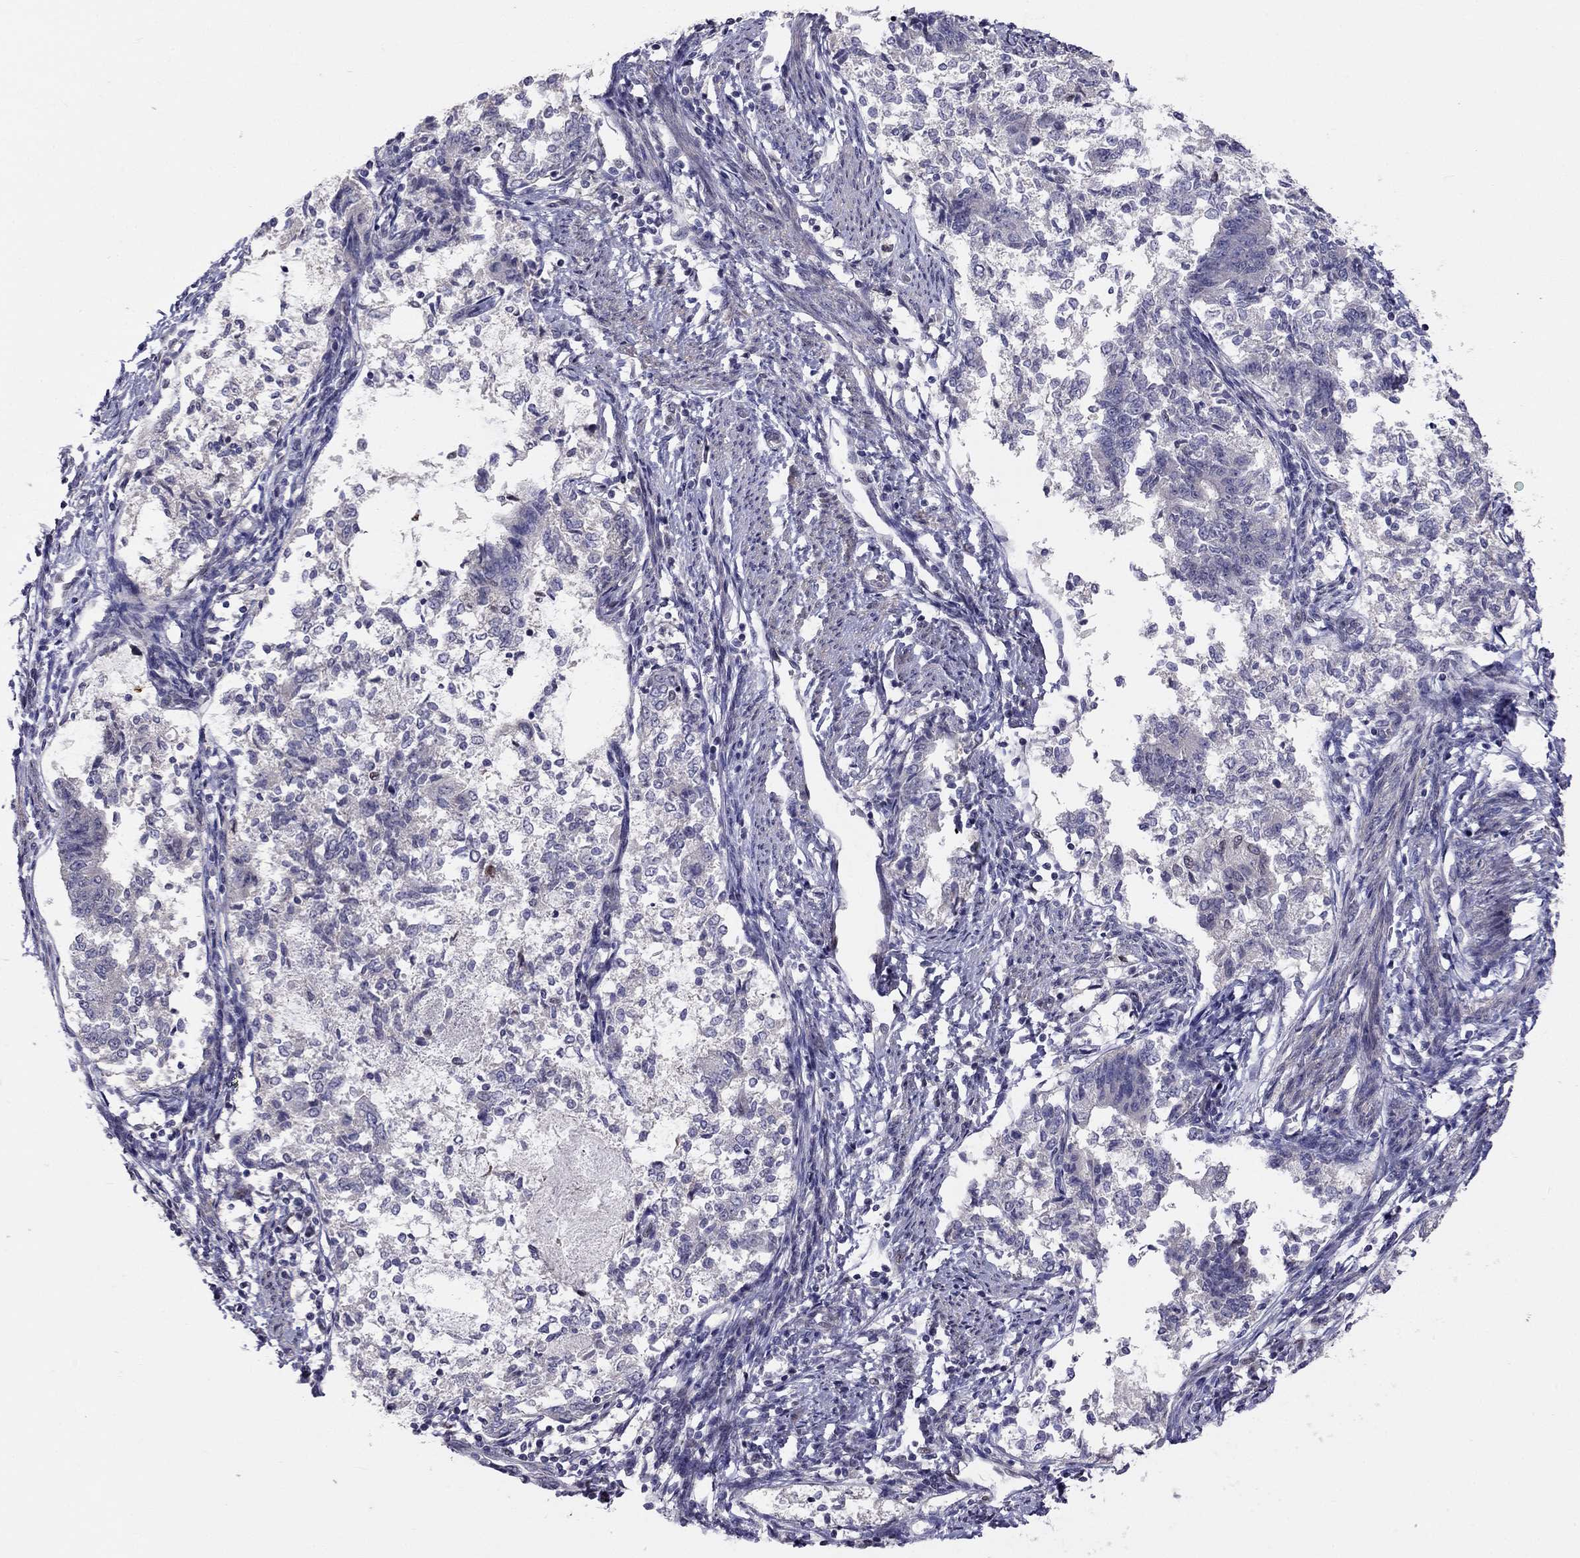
{"staining": {"intensity": "negative", "quantity": "none", "location": "none"}, "tissue": "endometrial cancer", "cell_type": "Tumor cells", "image_type": "cancer", "snomed": [{"axis": "morphology", "description": "Adenocarcinoma, NOS"}, {"axis": "topography", "description": "Endometrium"}], "caption": "This is an immunohistochemistry photomicrograph of human adenocarcinoma (endometrial). There is no staining in tumor cells.", "gene": "LRRC39", "patient": {"sex": "female", "age": 65}}